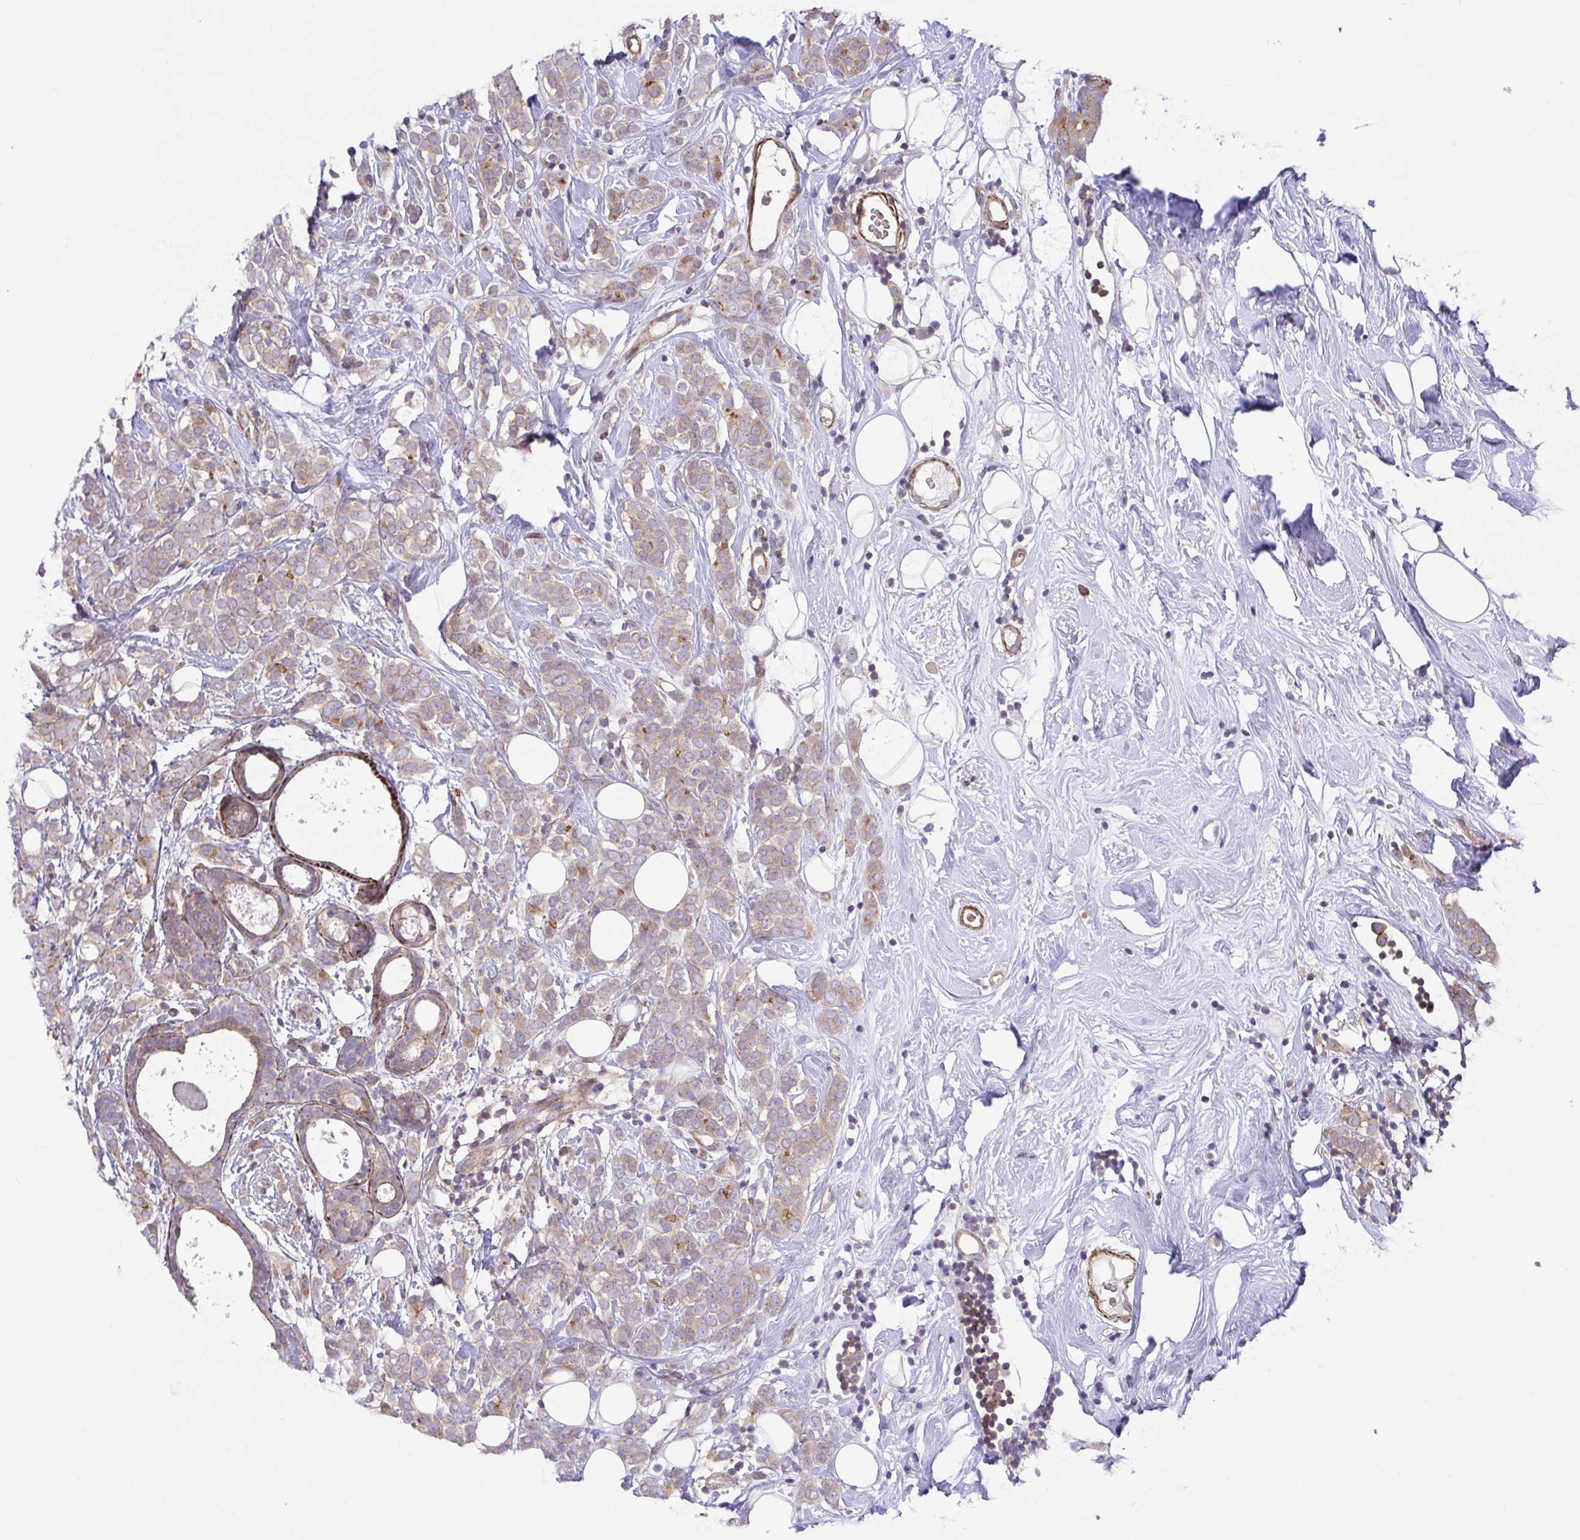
{"staining": {"intensity": "weak", "quantity": ">75%", "location": "cytoplasmic/membranous"}, "tissue": "breast cancer", "cell_type": "Tumor cells", "image_type": "cancer", "snomed": [{"axis": "morphology", "description": "Lobular carcinoma"}, {"axis": "topography", "description": "Breast"}], "caption": "Approximately >75% of tumor cells in breast lobular carcinoma show weak cytoplasmic/membranous protein staining as visualized by brown immunohistochemical staining.", "gene": "IDE", "patient": {"sex": "female", "age": 49}}